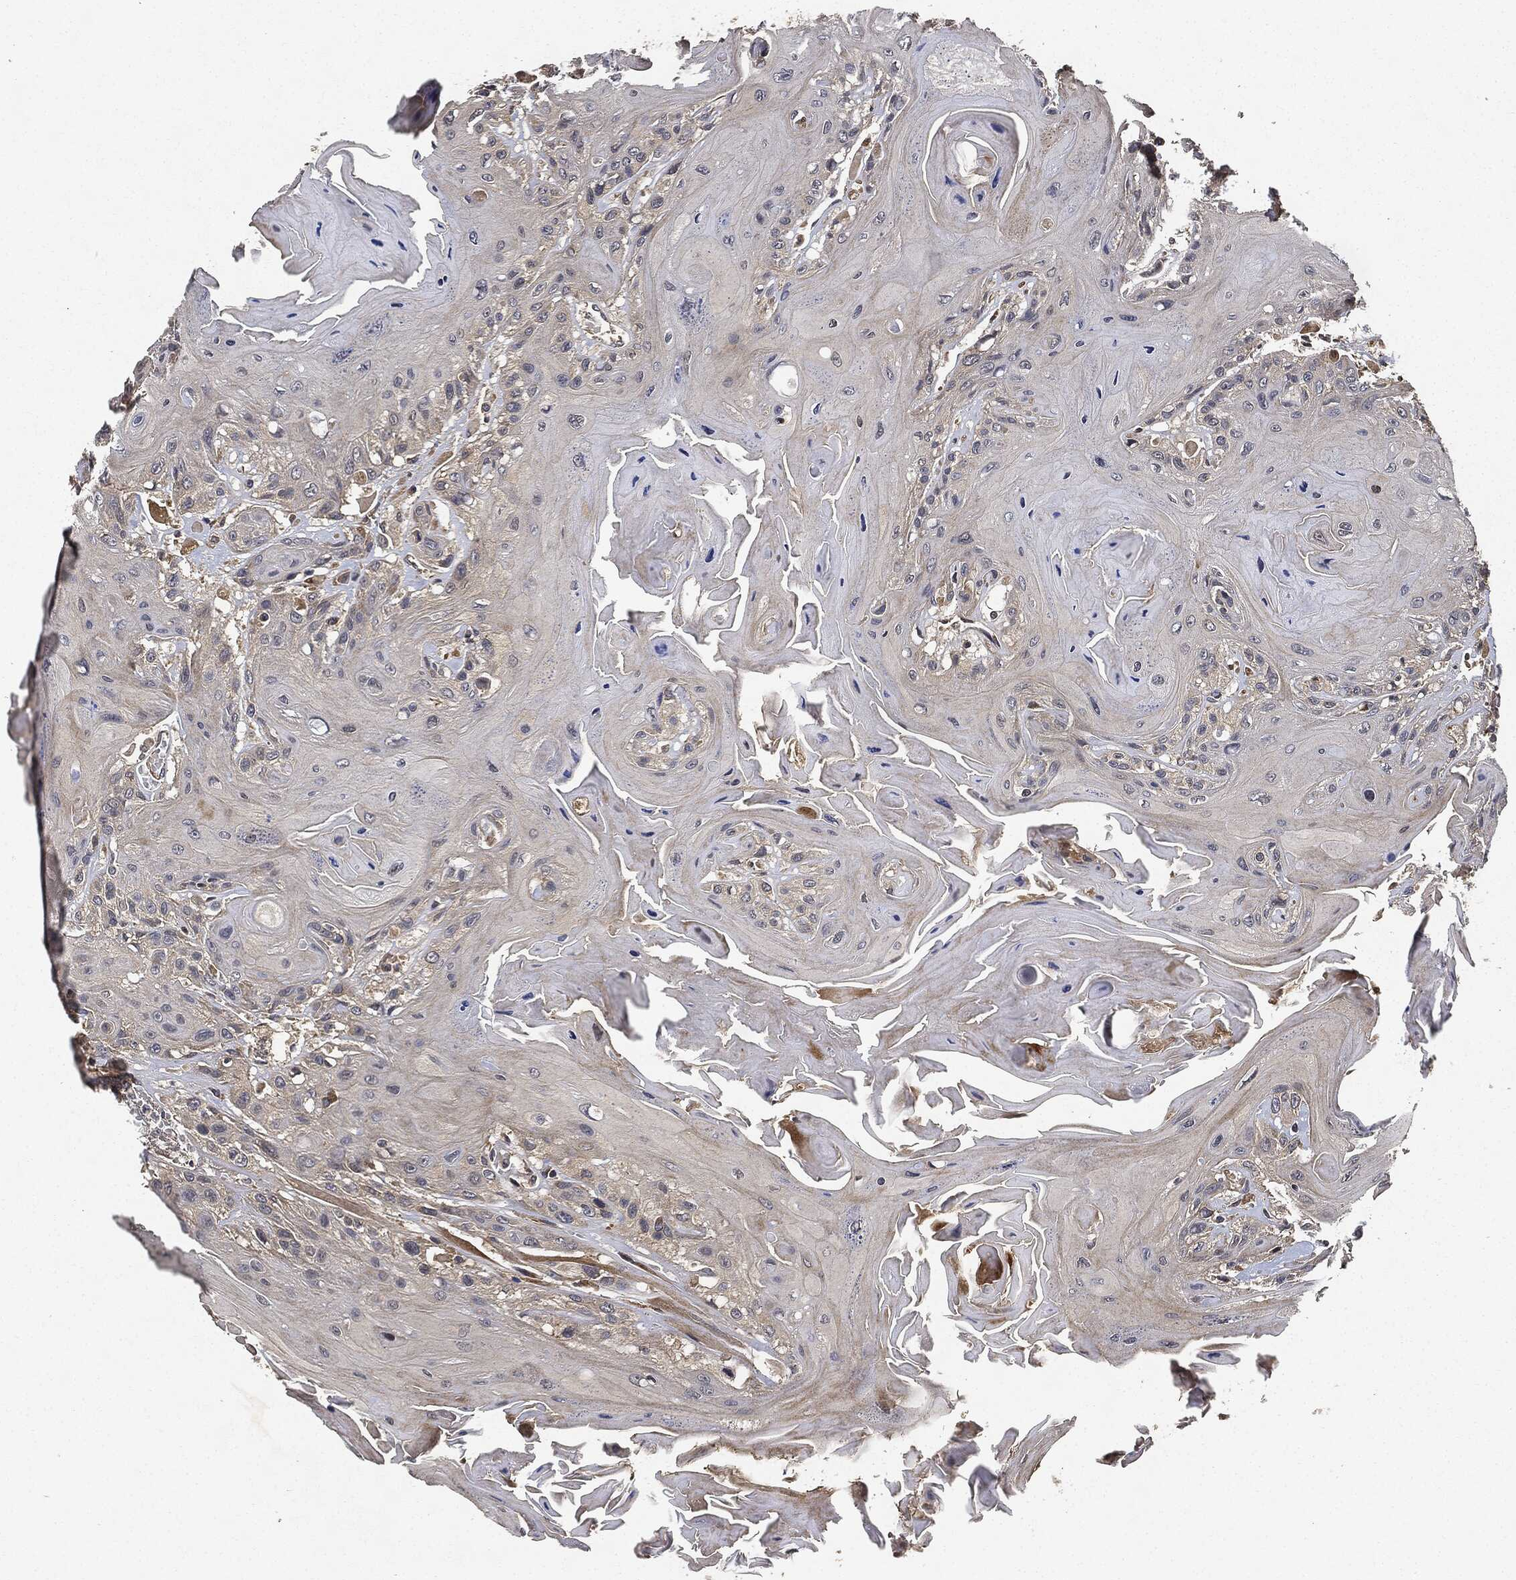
{"staining": {"intensity": "negative", "quantity": "none", "location": "none"}, "tissue": "head and neck cancer", "cell_type": "Tumor cells", "image_type": "cancer", "snomed": [{"axis": "morphology", "description": "Squamous cell carcinoma, NOS"}, {"axis": "topography", "description": "Head-Neck"}], "caption": "Protein analysis of head and neck squamous cell carcinoma shows no significant expression in tumor cells.", "gene": "MLST8", "patient": {"sex": "female", "age": 59}}